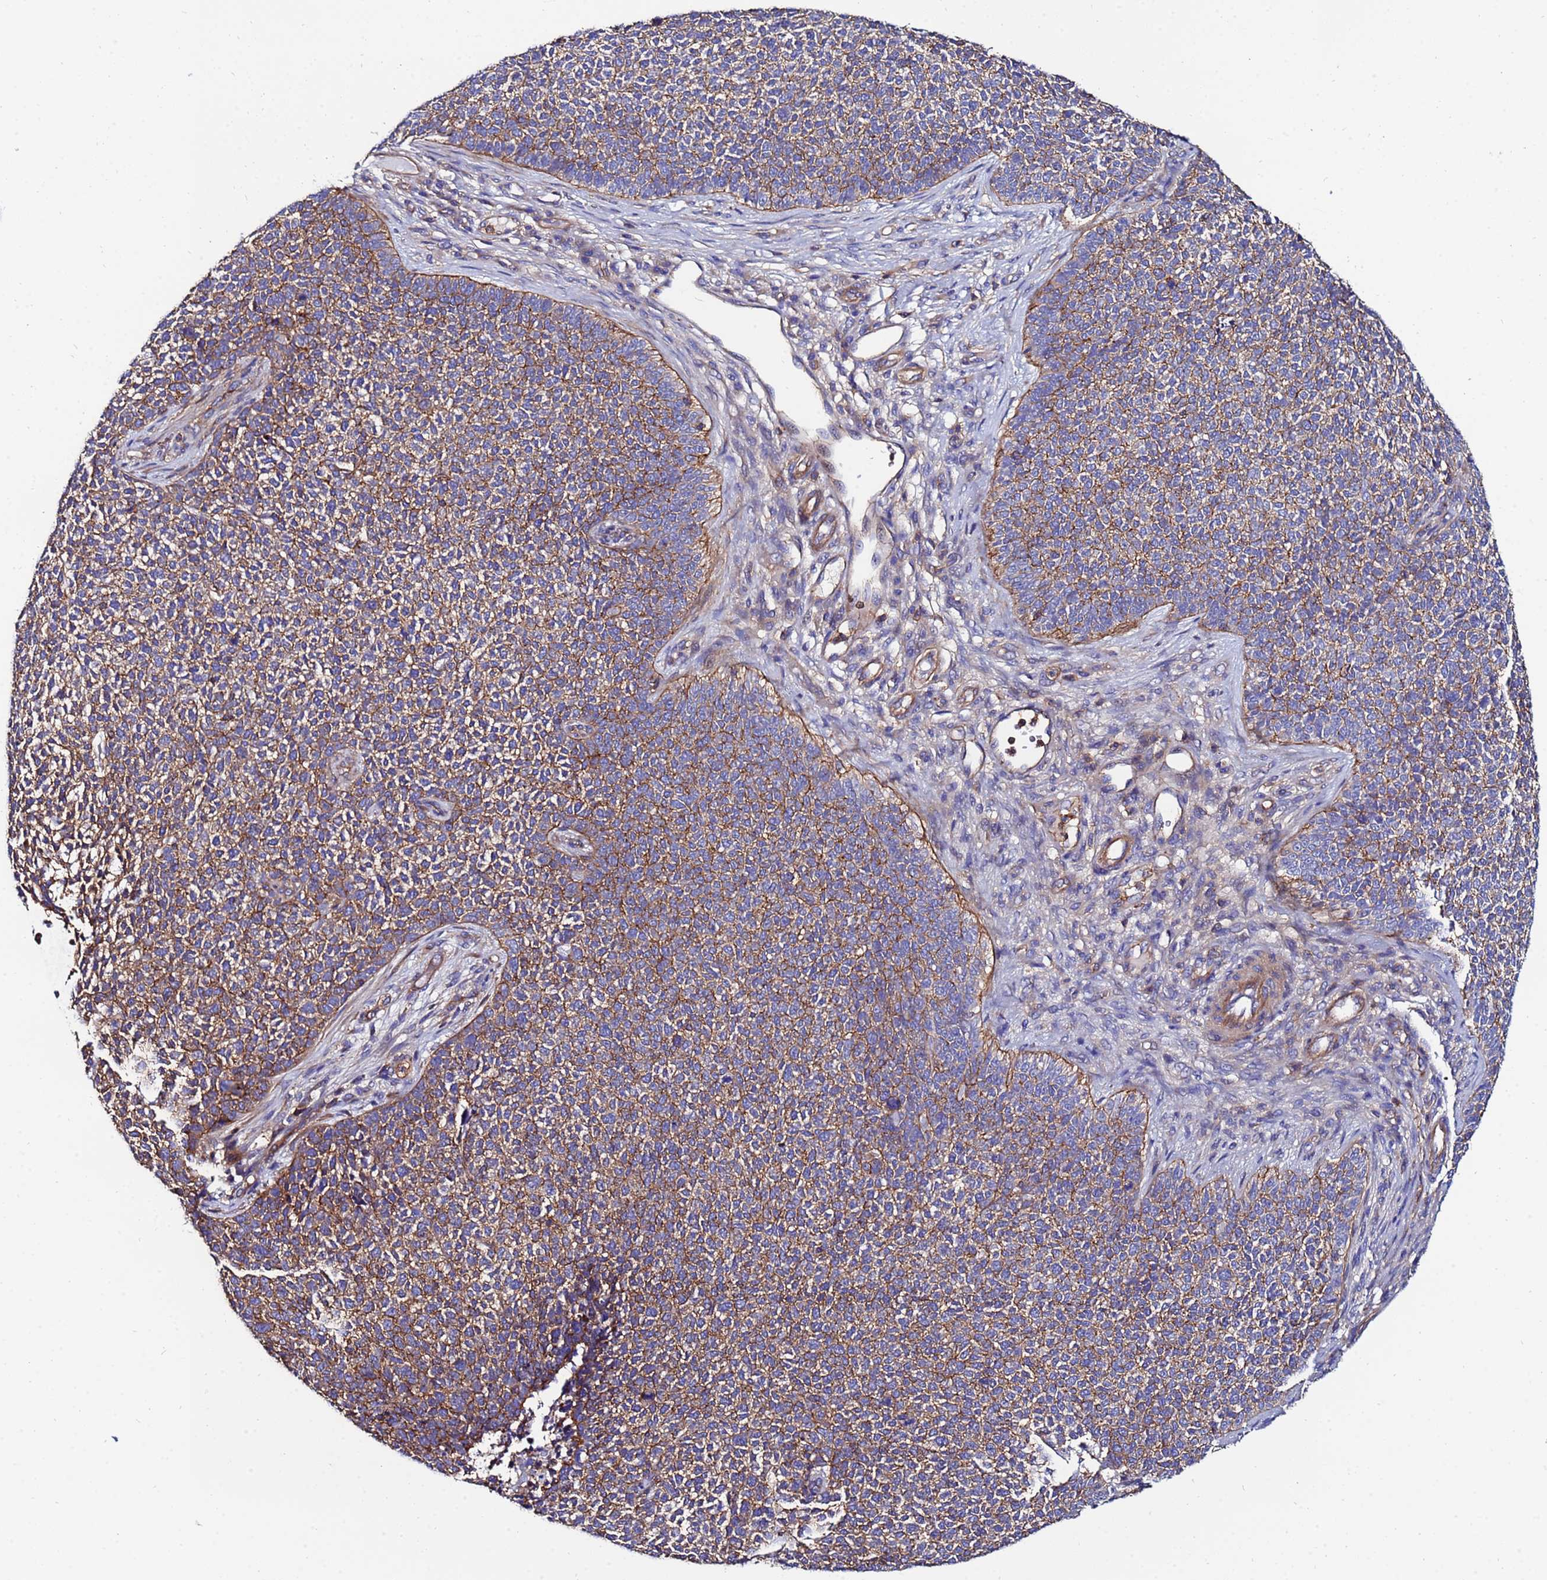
{"staining": {"intensity": "moderate", "quantity": ">75%", "location": "cytoplasmic/membranous"}, "tissue": "skin cancer", "cell_type": "Tumor cells", "image_type": "cancer", "snomed": [{"axis": "morphology", "description": "Basal cell carcinoma"}, {"axis": "topography", "description": "Skin"}], "caption": "Skin basal cell carcinoma stained with a brown dye exhibits moderate cytoplasmic/membranous positive staining in about >75% of tumor cells.", "gene": "POTEE", "patient": {"sex": "female", "age": 84}}